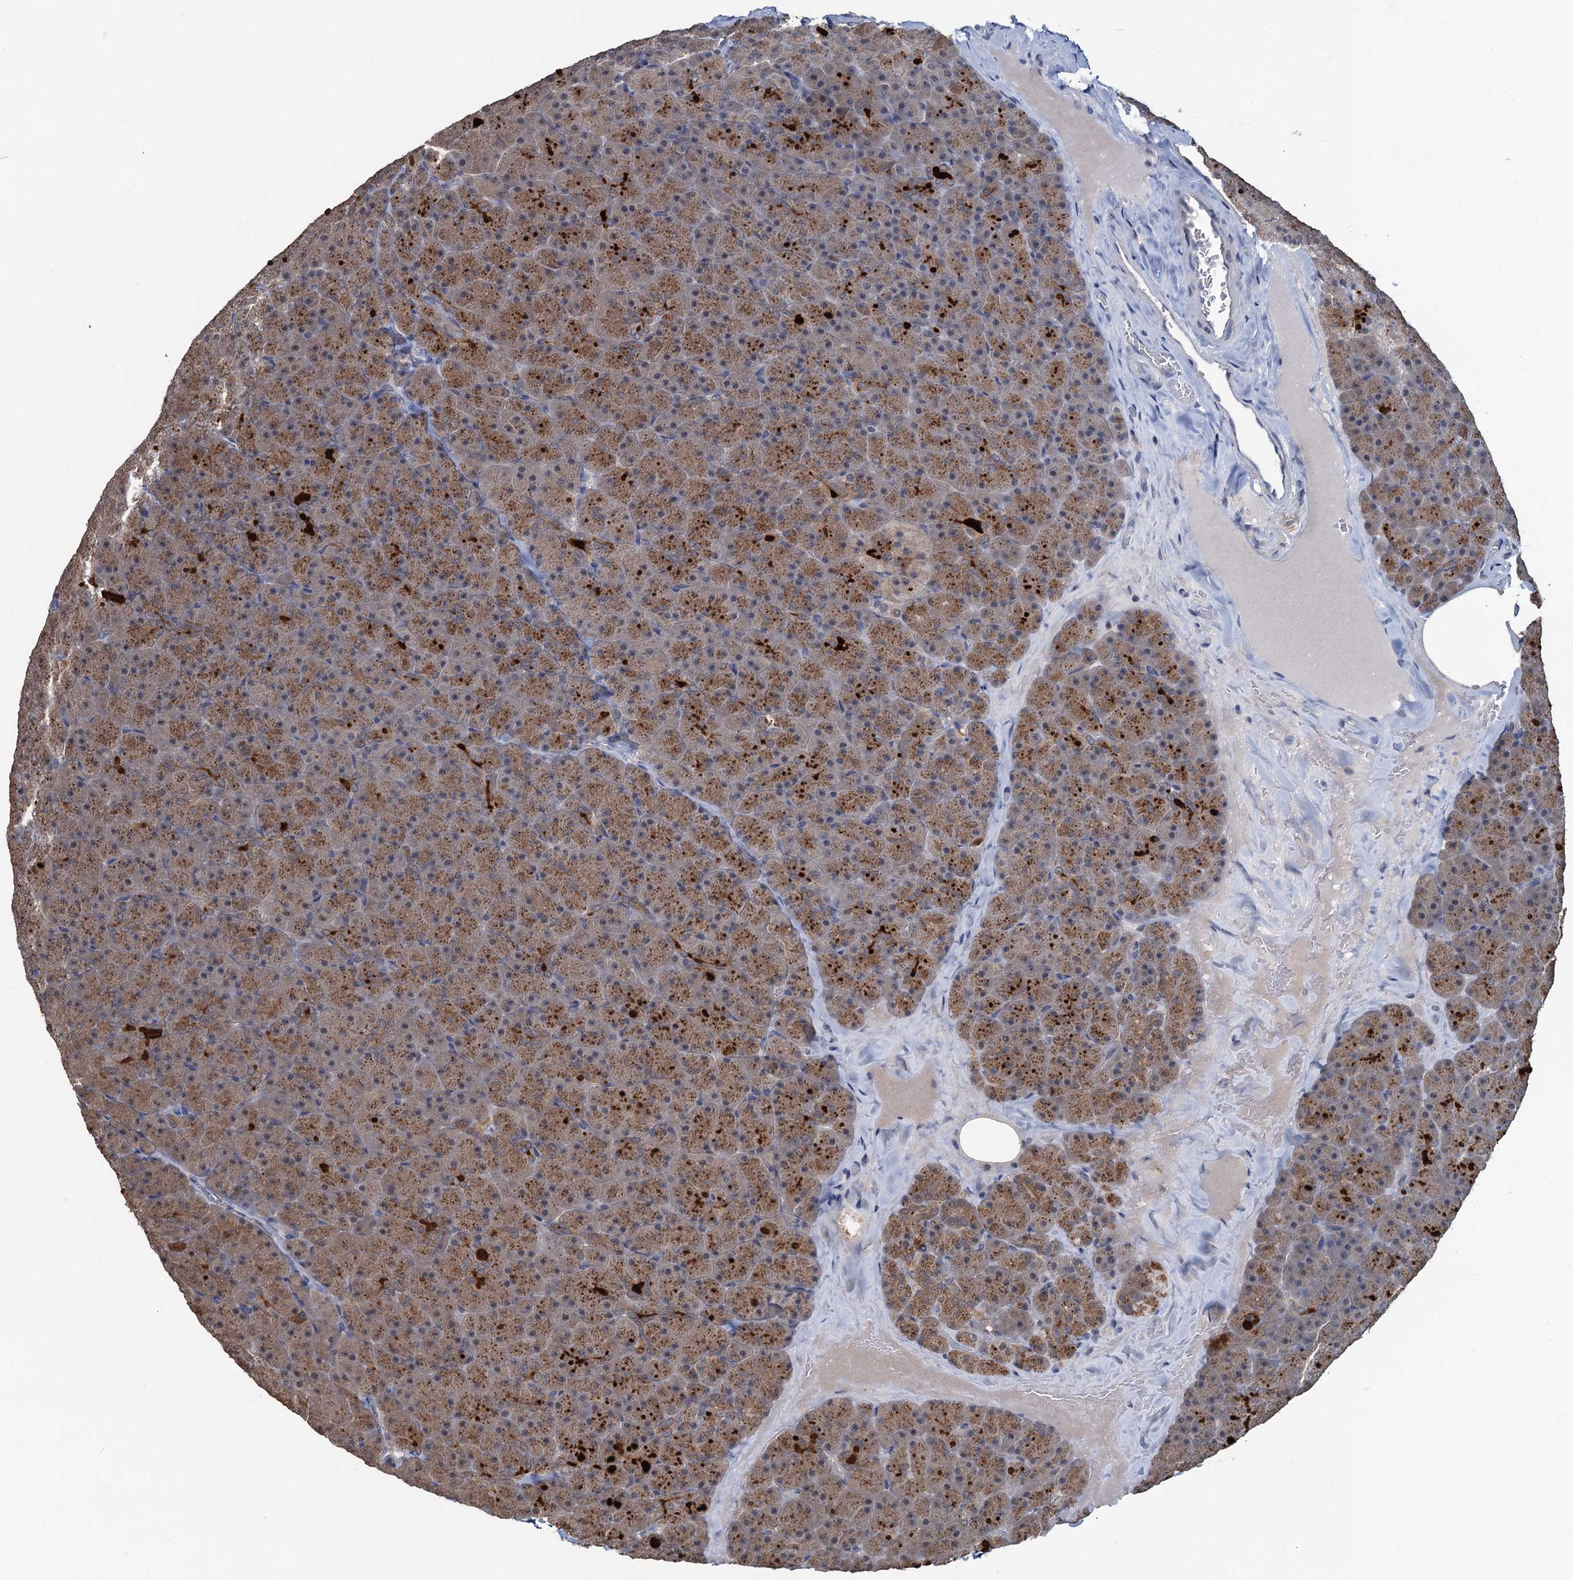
{"staining": {"intensity": "moderate", "quantity": ">75%", "location": "cytoplasmic/membranous"}, "tissue": "pancreas", "cell_type": "Exocrine glandular cells", "image_type": "normal", "snomed": [{"axis": "morphology", "description": "Normal tissue, NOS"}, {"axis": "topography", "description": "Pancreas"}], "caption": "About >75% of exocrine glandular cells in normal pancreas exhibit moderate cytoplasmic/membranous protein expression as visualized by brown immunohistochemical staining.", "gene": "RTKN2", "patient": {"sex": "male", "age": 36}}